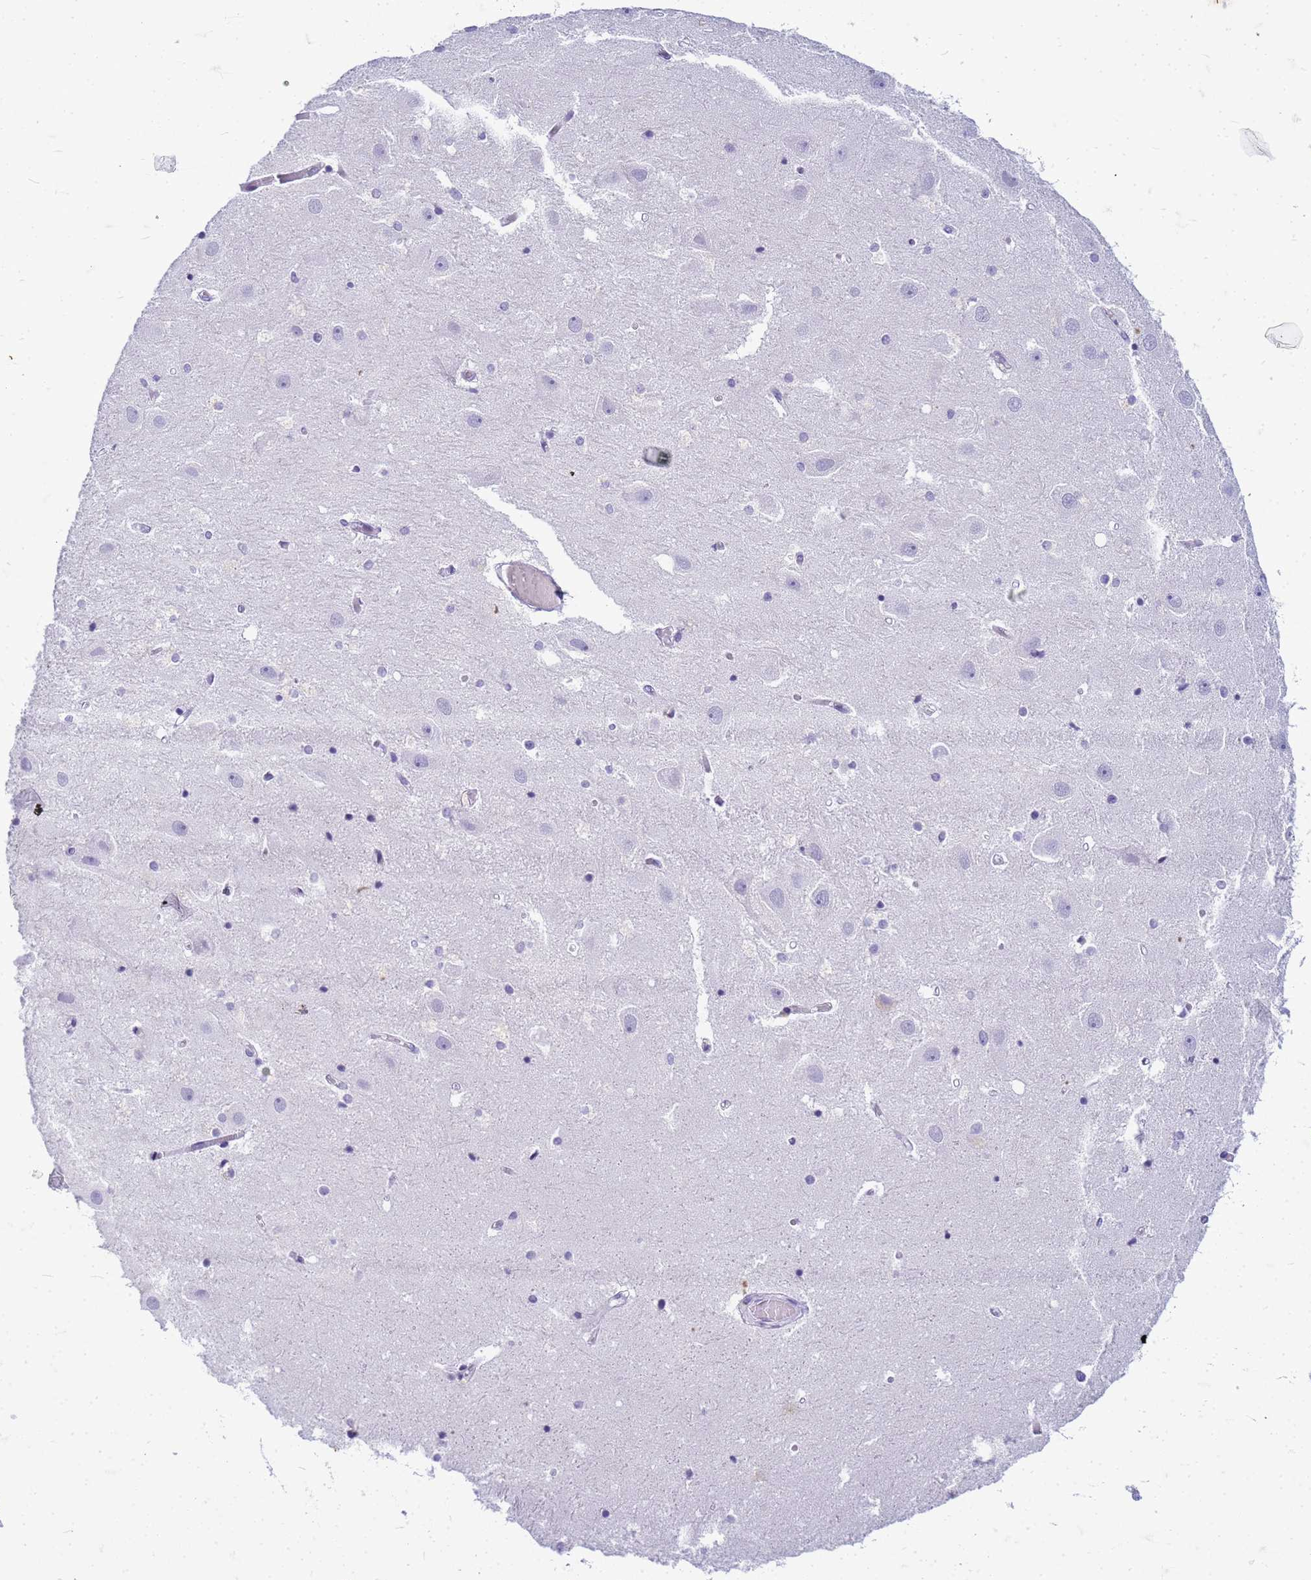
{"staining": {"intensity": "negative", "quantity": "none", "location": "none"}, "tissue": "hippocampus", "cell_type": "Glial cells", "image_type": "normal", "snomed": [{"axis": "morphology", "description": "Normal tissue, NOS"}, {"axis": "topography", "description": "Hippocampus"}], "caption": "Immunohistochemistry (IHC) histopathology image of unremarkable hippocampus: hippocampus stained with DAB (3,3'-diaminobenzidine) reveals no significant protein positivity in glial cells.", "gene": "CFAP100", "patient": {"sex": "female", "age": 52}}